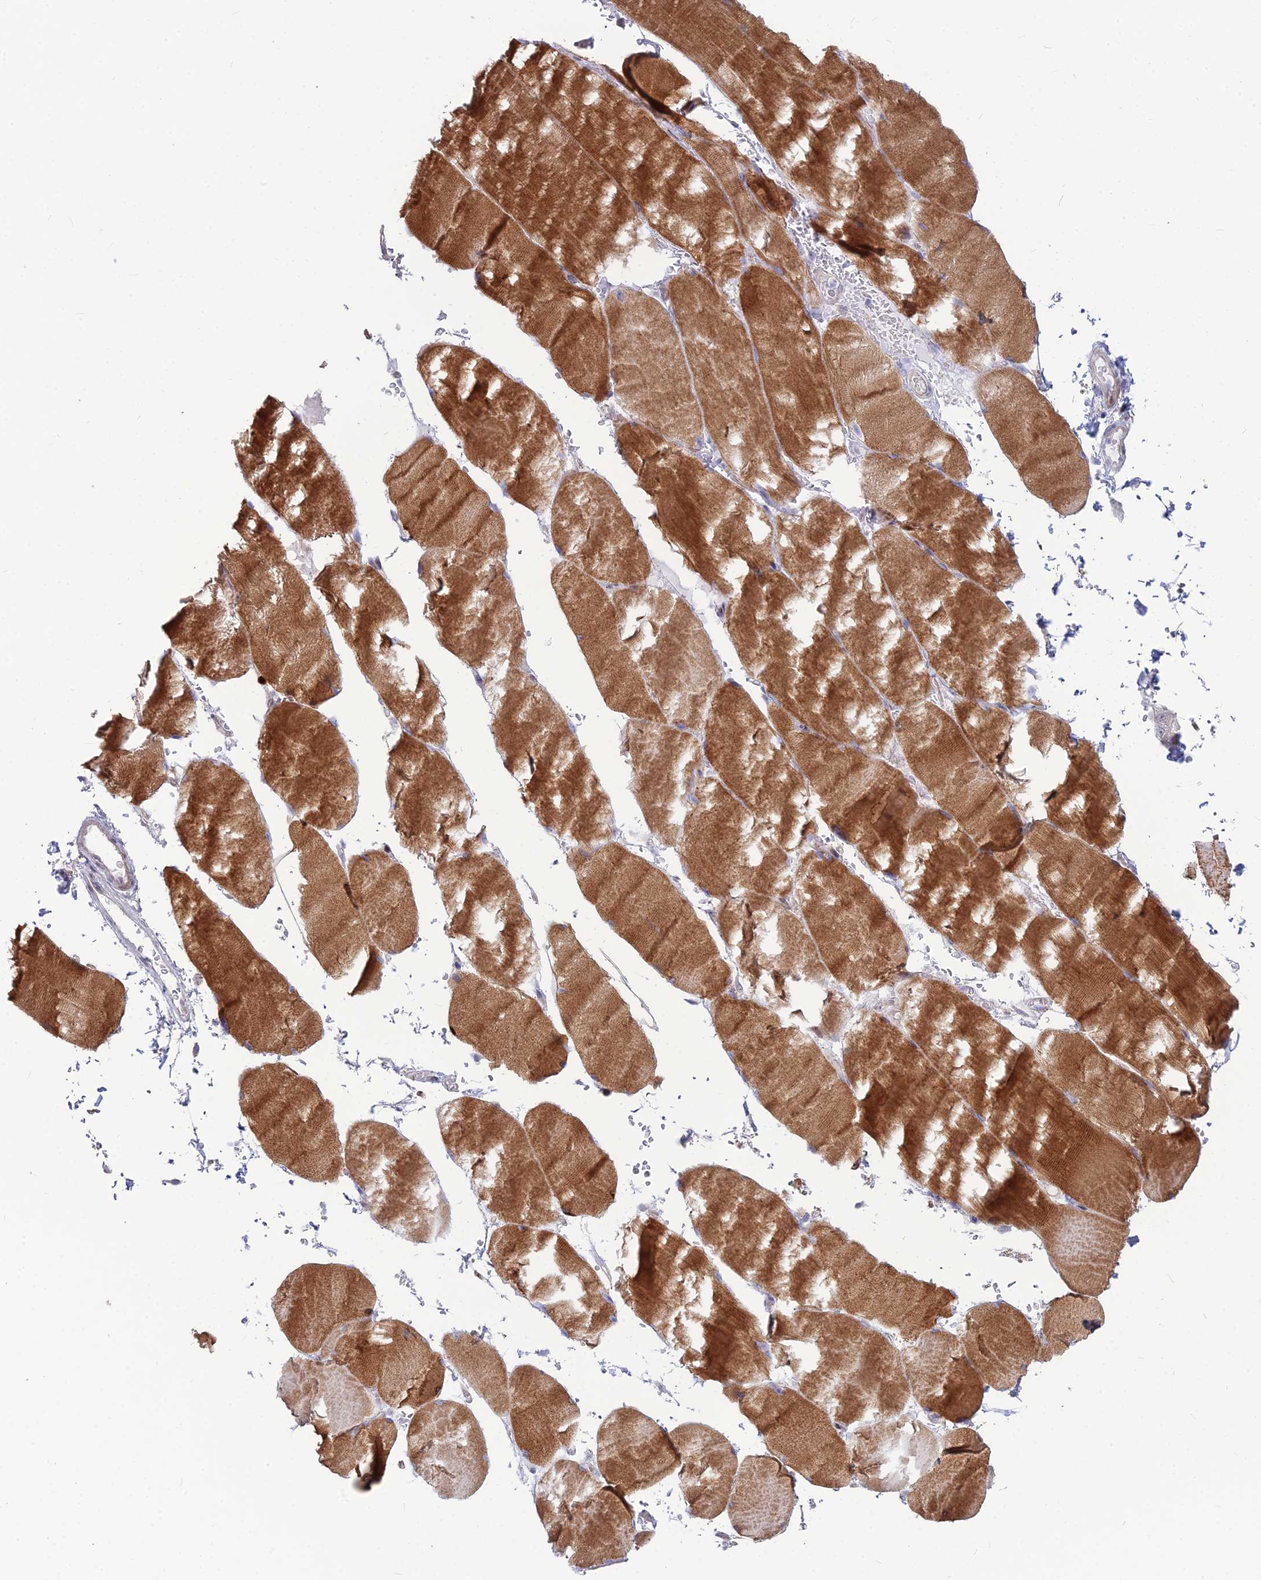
{"staining": {"intensity": "strong", "quantity": "25%-75%", "location": "cytoplasmic/membranous"}, "tissue": "skeletal muscle", "cell_type": "Myocytes", "image_type": "normal", "snomed": [{"axis": "morphology", "description": "Normal tissue, NOS"}, {"axis": "topography", "description": "Skeletal muscle"}, {"axis": "topography", "description": "Head-Neck"}], "caption": "Immunohistochemical staining of normal human skeletal muscle demonstrates 25%-75% levels of strong cytoplasmic/membranous protein positivity in approximately 25%-75% of myocytes. Using DAB (3,3'-diaminobenzidine) (brown) and hematoxylin (blue) stains, captured at high magnification using brightfield microscopy.", "gene": "ENSG00000285920", "patient": {"sex": "male", "age": 66}}